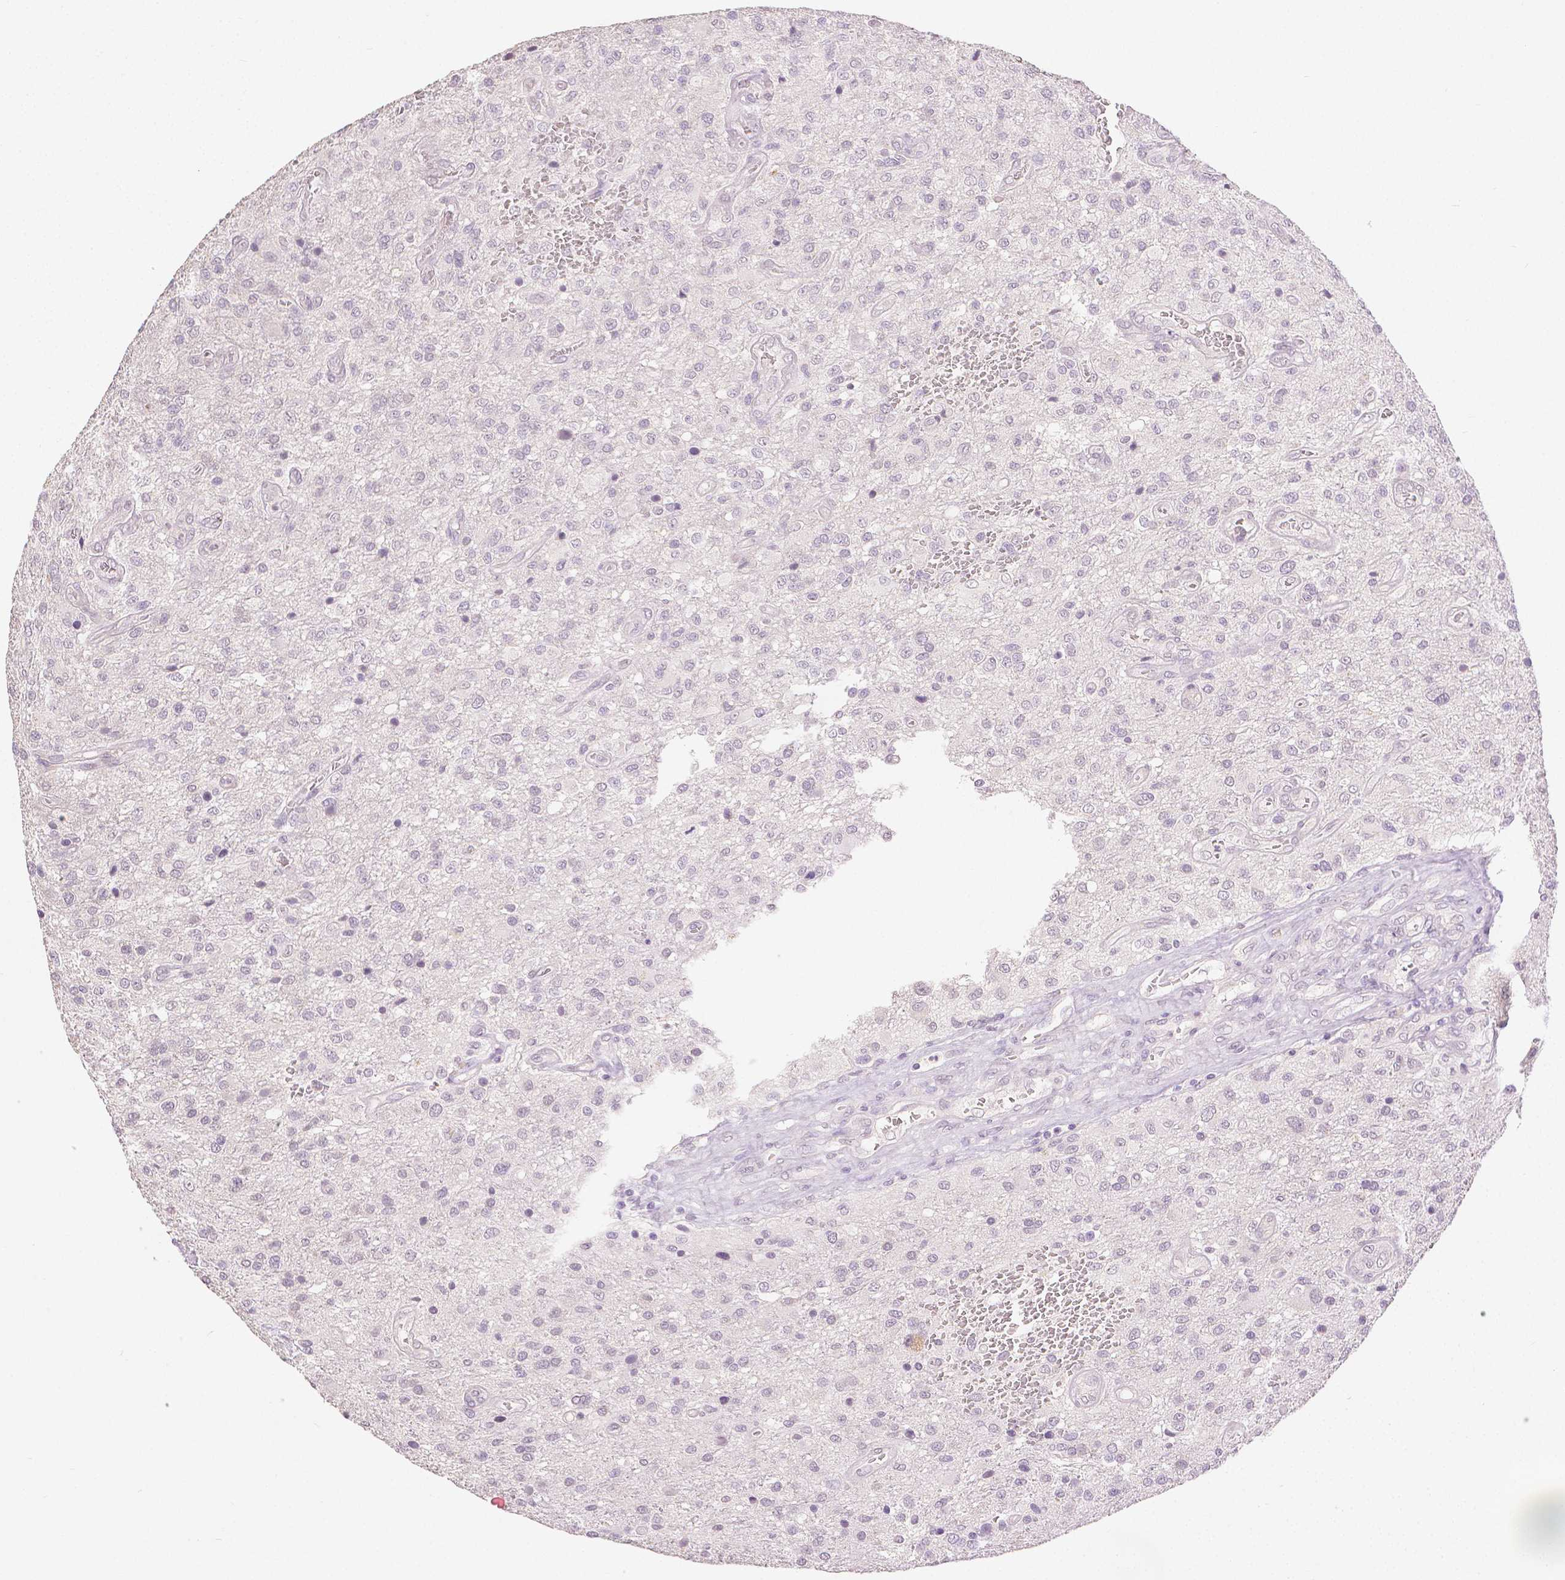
{"staining": {"intensity": "negative", "quantity": "none", "location": "none"}, "tissue": "glioma", "cell_type": "Tumor cells", "image_type": "cancer", "snomed": [{"axis": "morphology", "description": "Glioma, malignant, Low grade"}, {"axis": "topography", "description": "Brain"}], "caption": "A high-resolution micrograph shows immunohistochemistry staining of glioma, which displays no significant positivity in tumor cells.", "gene": "TGM1", "patient": {"sex": "male", "age": 66}}